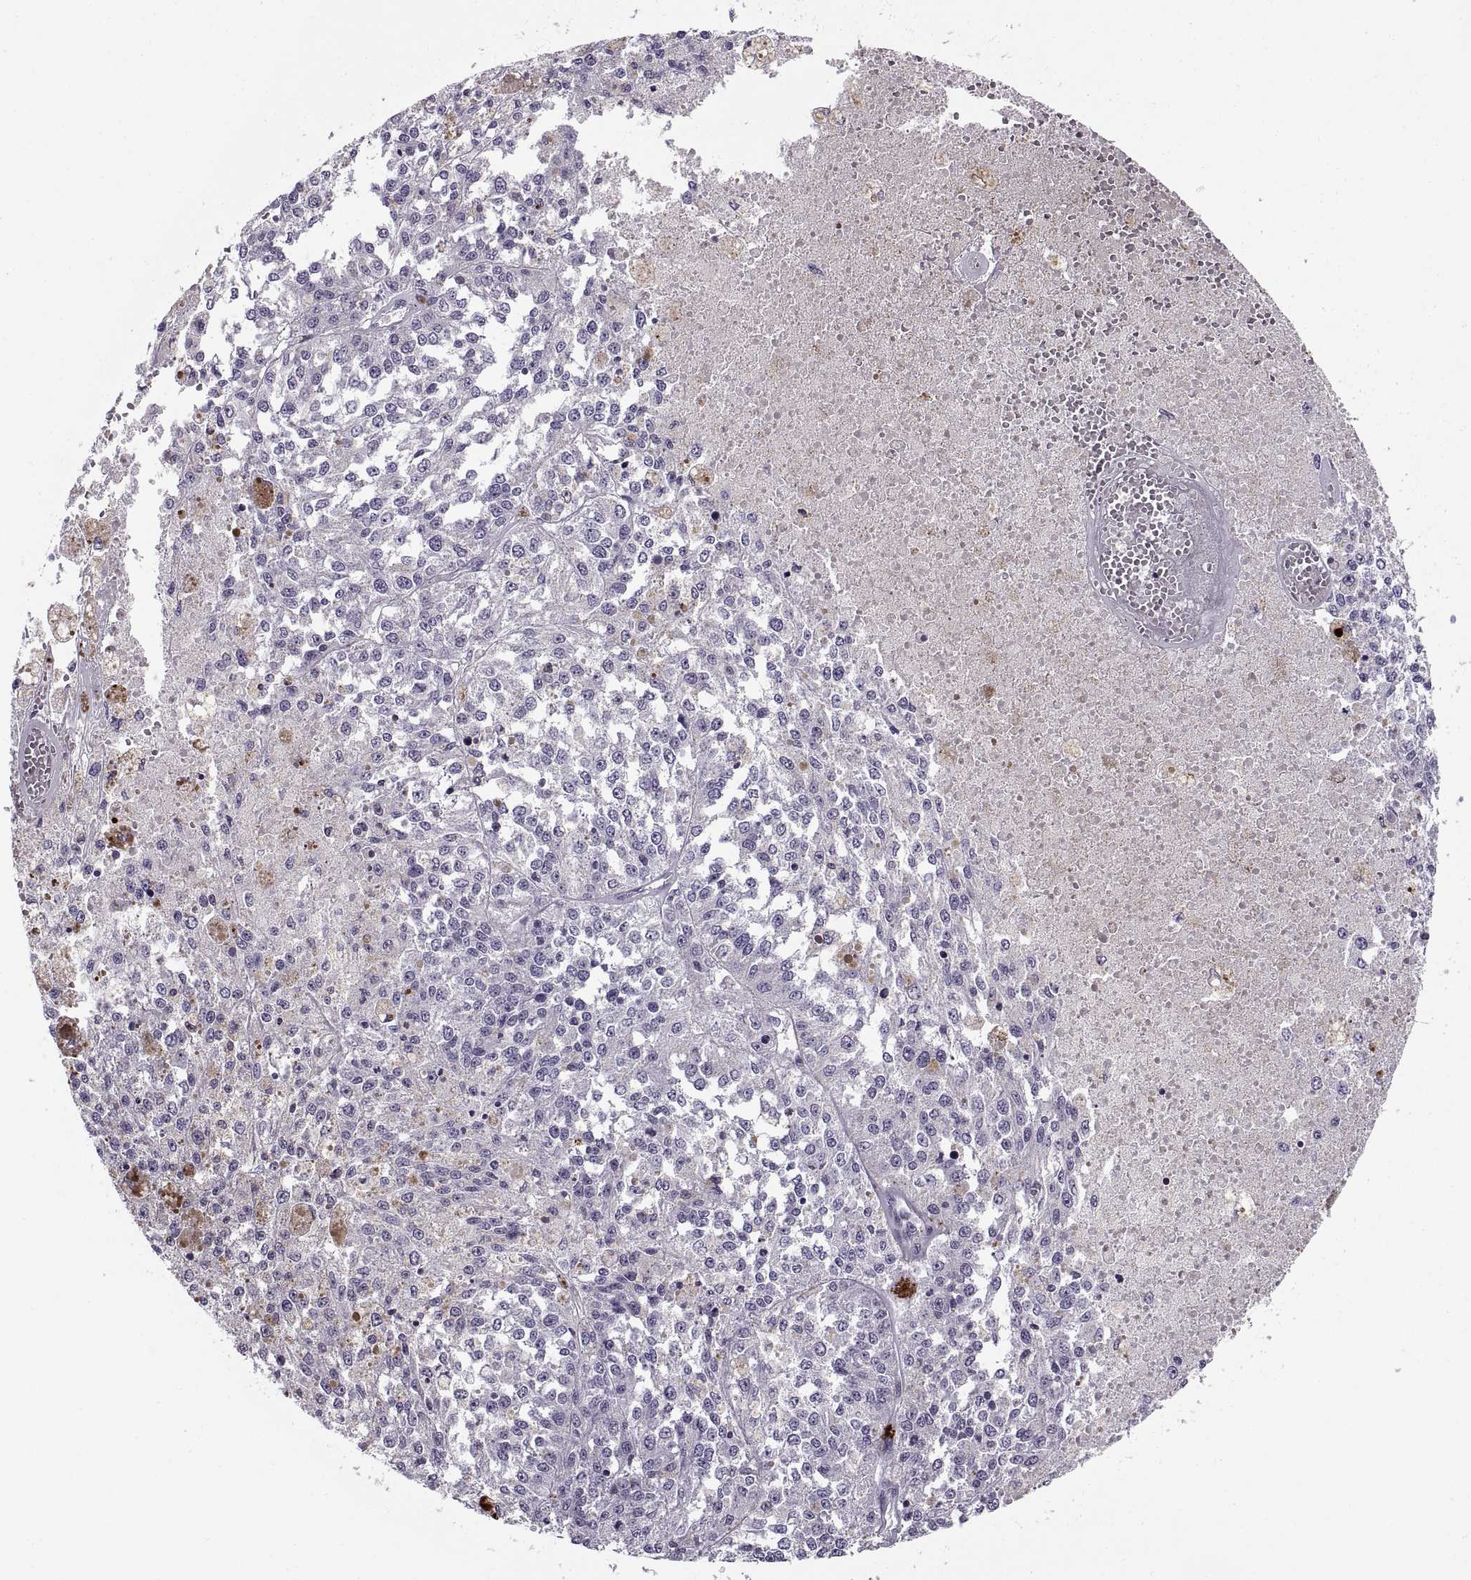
{"staining": {"intensity": "negative", "quantity": "none", "location": "none"}, "tissue": "melanoma", "cell_type": "Tumor cells", "image_type": "cancer", "snomed": [{"axis": "morphology", "description": "Malignant melanoma, Metastatic site"}, {"axis": "topography", "description": "Lymph node"}], "caption": "Tumor cells show no significant staining in melanoma.", "gene": "CALCR", "patient": {"sex": "female", "age": 64}}